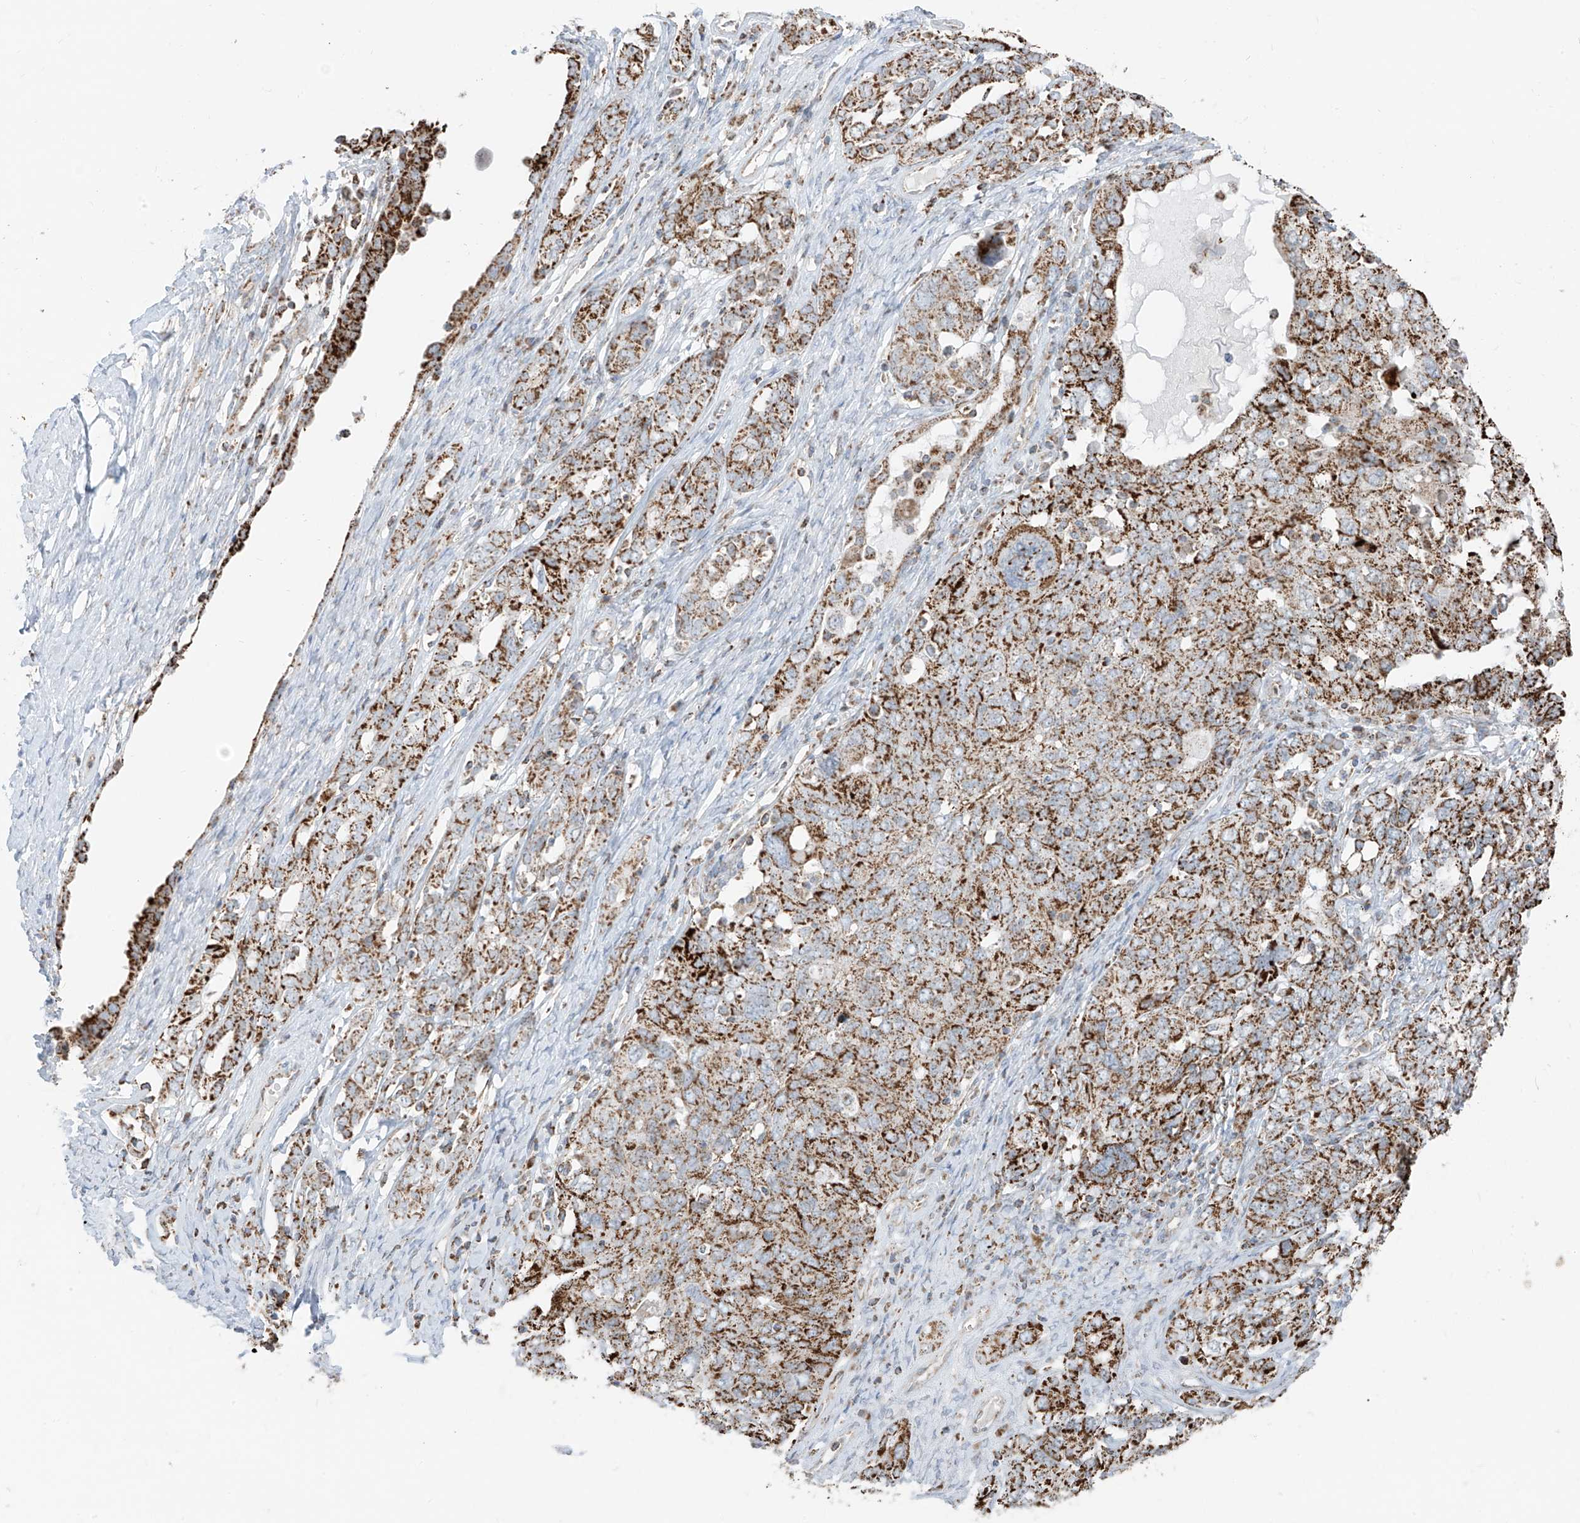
{"staining": {"intensity": "strong", "quantity": ">75%", "location": "cytoplasmic/membranous"}, "tissue": "ovarian cancer", "cell_type": "Tumor cells", "image_type": "cancer", "snomed": [{"axis": "morphology", "description": "Carcinoma, endometroid"}, {"axis": "topography", "description": "Ovary"}], "caption": "Protein expression analysis of human ovarian cancer reveals strong cytoplasmic/membranous staining in about >75% of tumor cells. The protein is stained brown, and the nuclei are stained in blue (DAB IHC with brightfield microscopy, high magnification).", "gene": "ETHE1", "patient": {"sex": "female", "age": 62}}